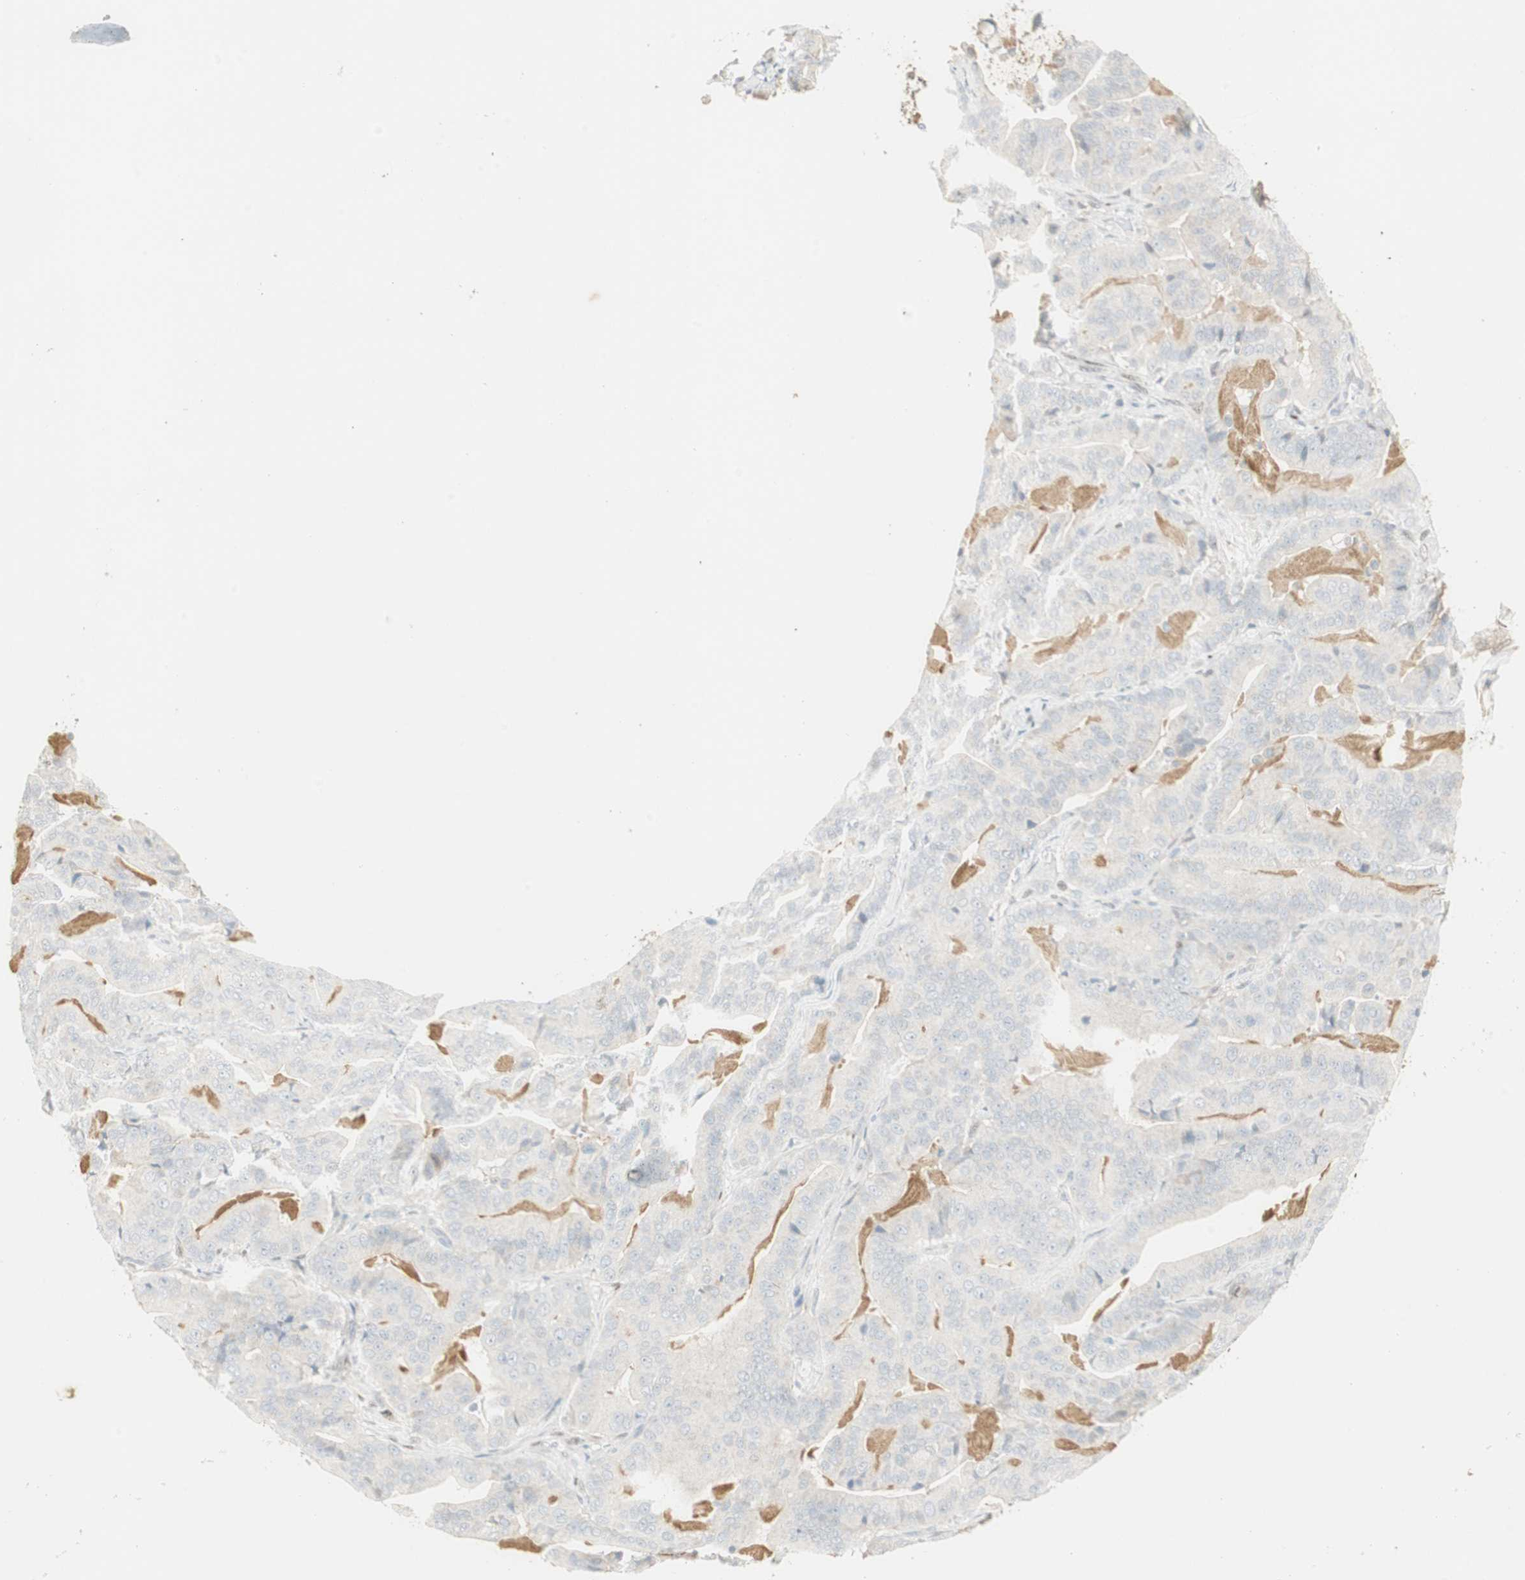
{"staining": {"intensity": "negative", "quantity": "none", "location": "none"}, "tissue": "pancreatic cancer", "cell_type": "Tumor cells", "image_type": "cancer", "snomed": [{"axis": "morphology", "description": "Adenocarcinoma, NOS"}, {"axis": "topography", "description": "Pancreas"}], "caption": "Tumor cells show no significant positivity in pancreatic cancer.", "gene": "RUNX2", "patient": {"sex": "male", "age": 63}}